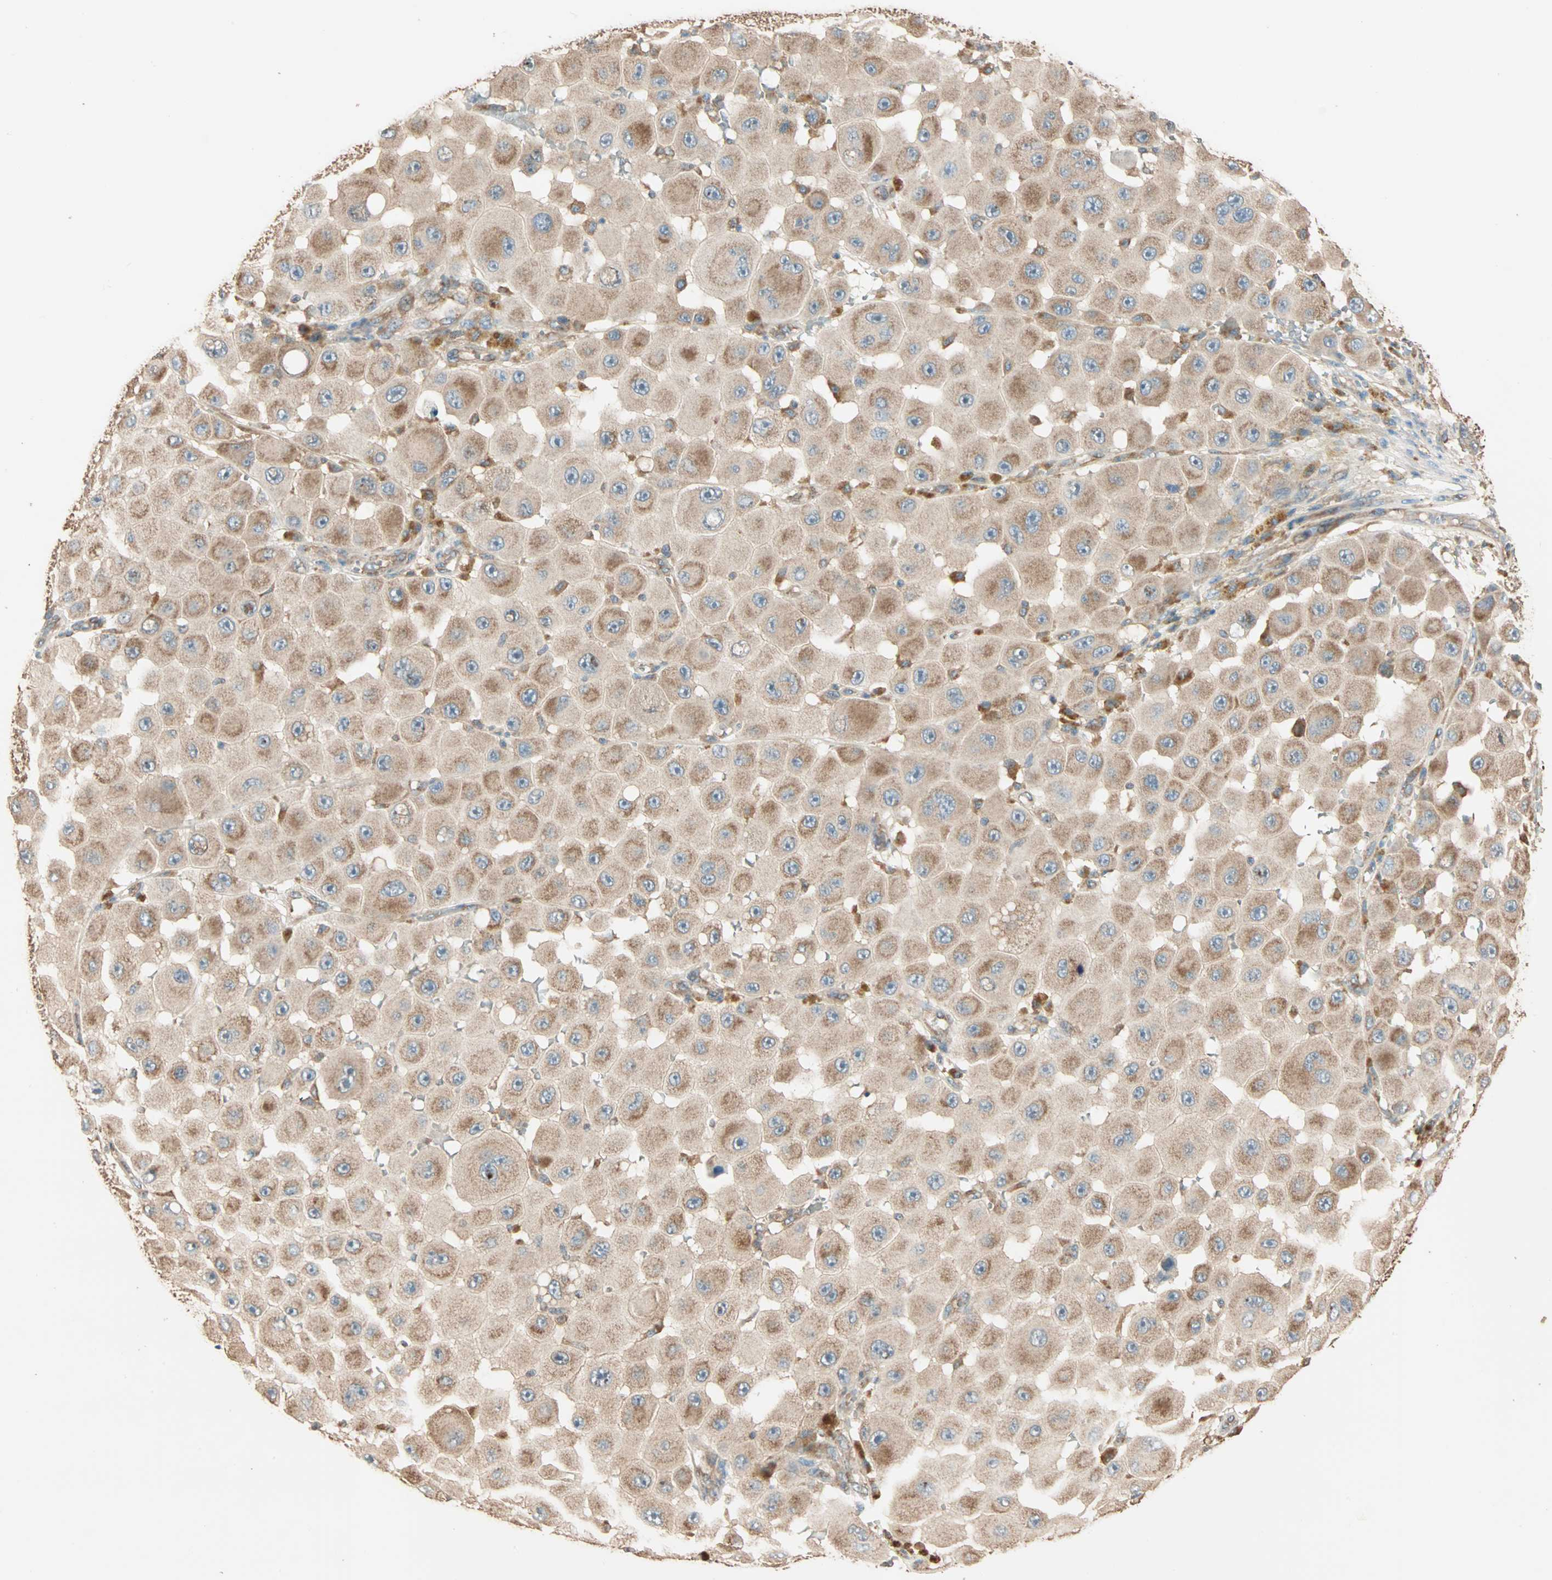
{"staining": {"intensity": "moderate", "quantity": ">75%", "location": "cytoplasmic/membranous"}, "tissue": "melanoma", "cell_type": "Tumor cells", "image_type": "cancer", "snomed": [{"axis": "morphology", "description": "Malignant melanoma, NOS"}, {"axis": "topography", "description": "Skin"}], "caption": "Moderate cytoplasmic/membranous expression is seen in about >75% of tumor cells in malignant melanoma.", "gene": "EIF4G2", "patient": {"sex": "female", "age": 81}}